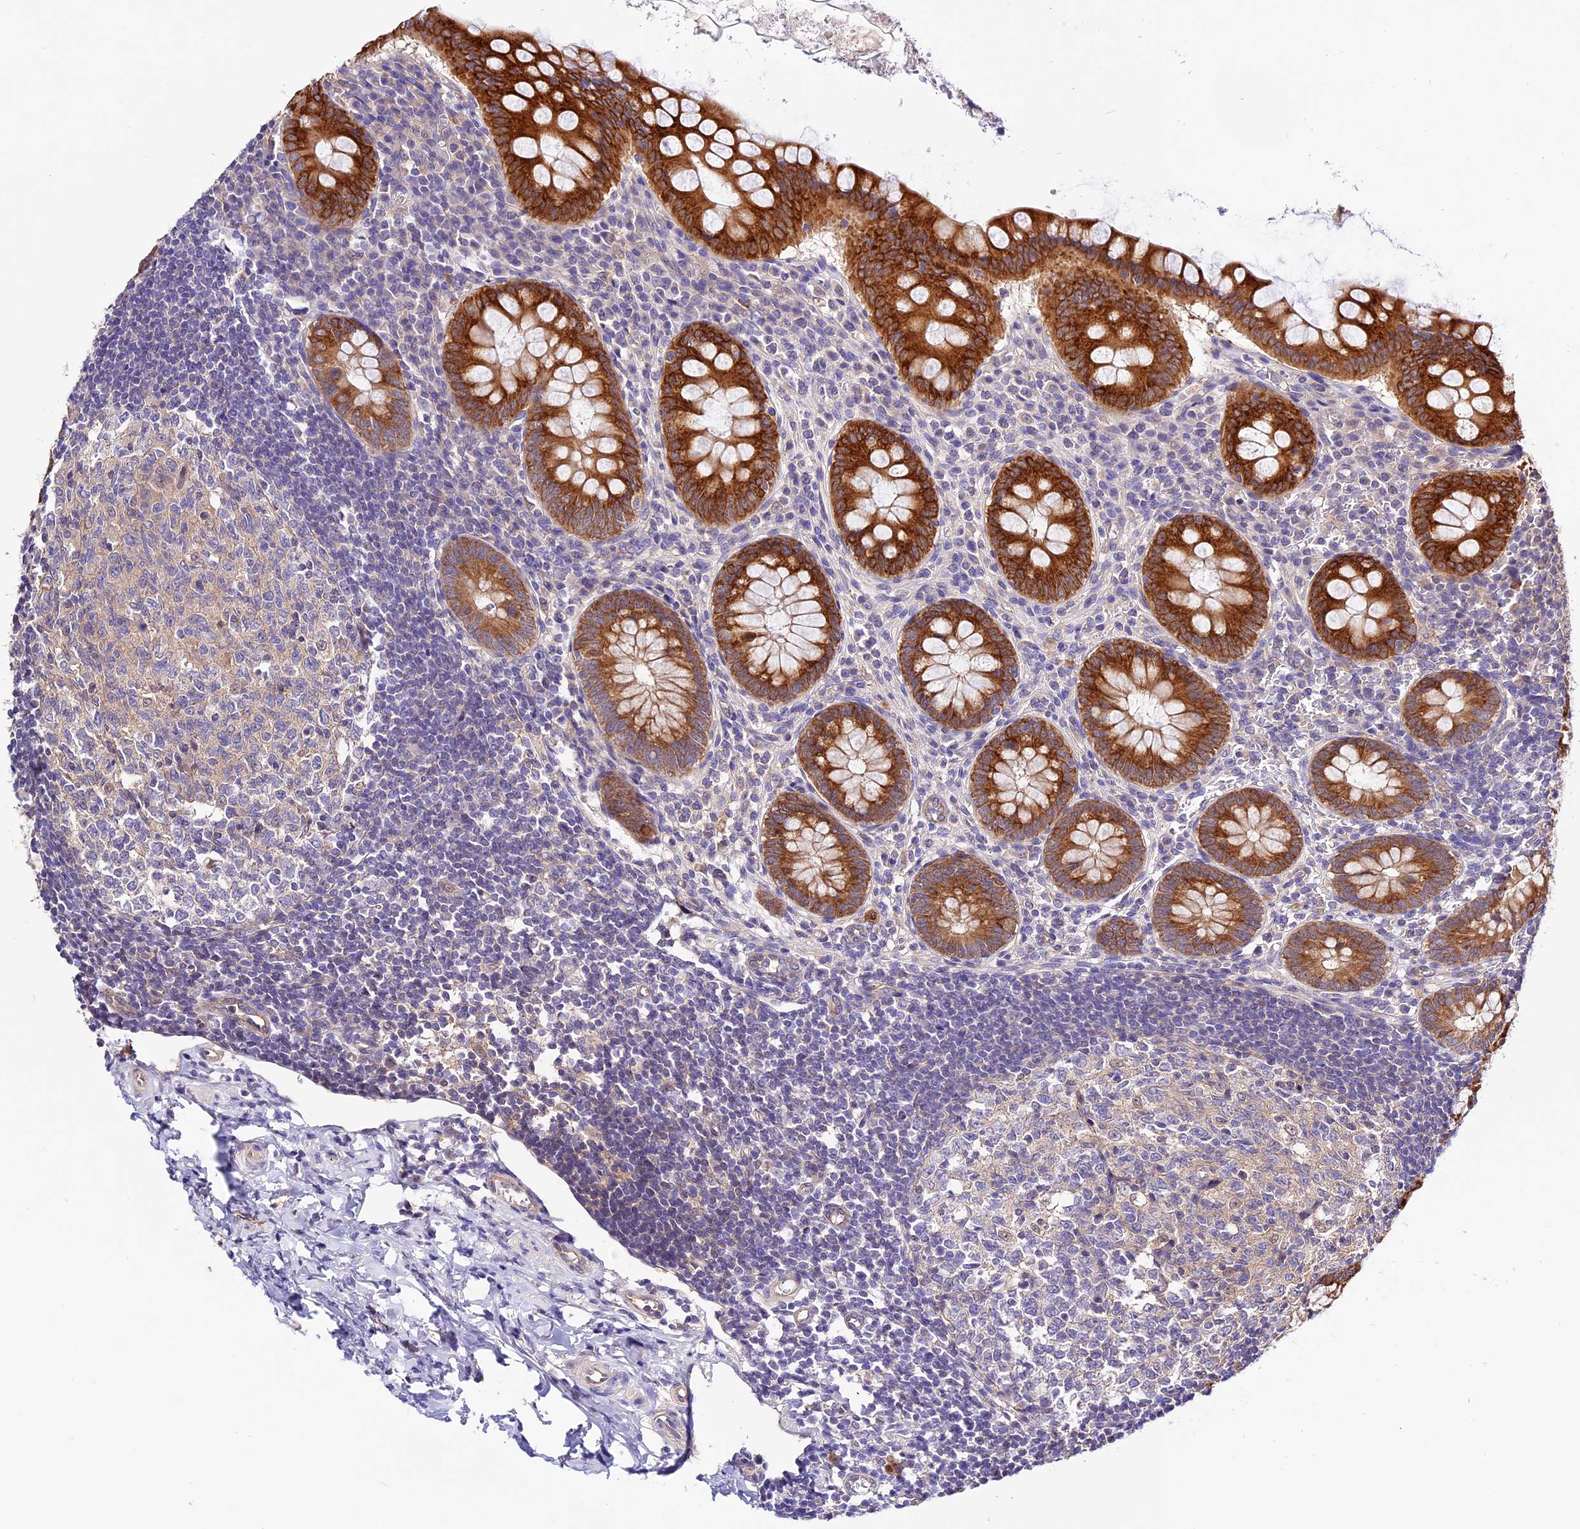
{"staining": {"intensity": "strong", "quantity": ">75%", "location": "cytoplasmic/membranous"}, "tissue": "appendix", "cell_type": "Glandular cells", "image_type": "normal", "snomed": [{"axis": "morphology", "description": "Normal tissue, NOS"}, {"axis": "topography", "description": "Appendix"}], "caption": "Strong cytoplasmic/membranous protein expression is seen in about >75% of glandular cells in appendix. (Stains: DAB in brown, nuclei in blue, Microscopy: brightfield microscopy at high magnification).", "gene": "CES3", "patient": {"sex": "female", "age": 33}}